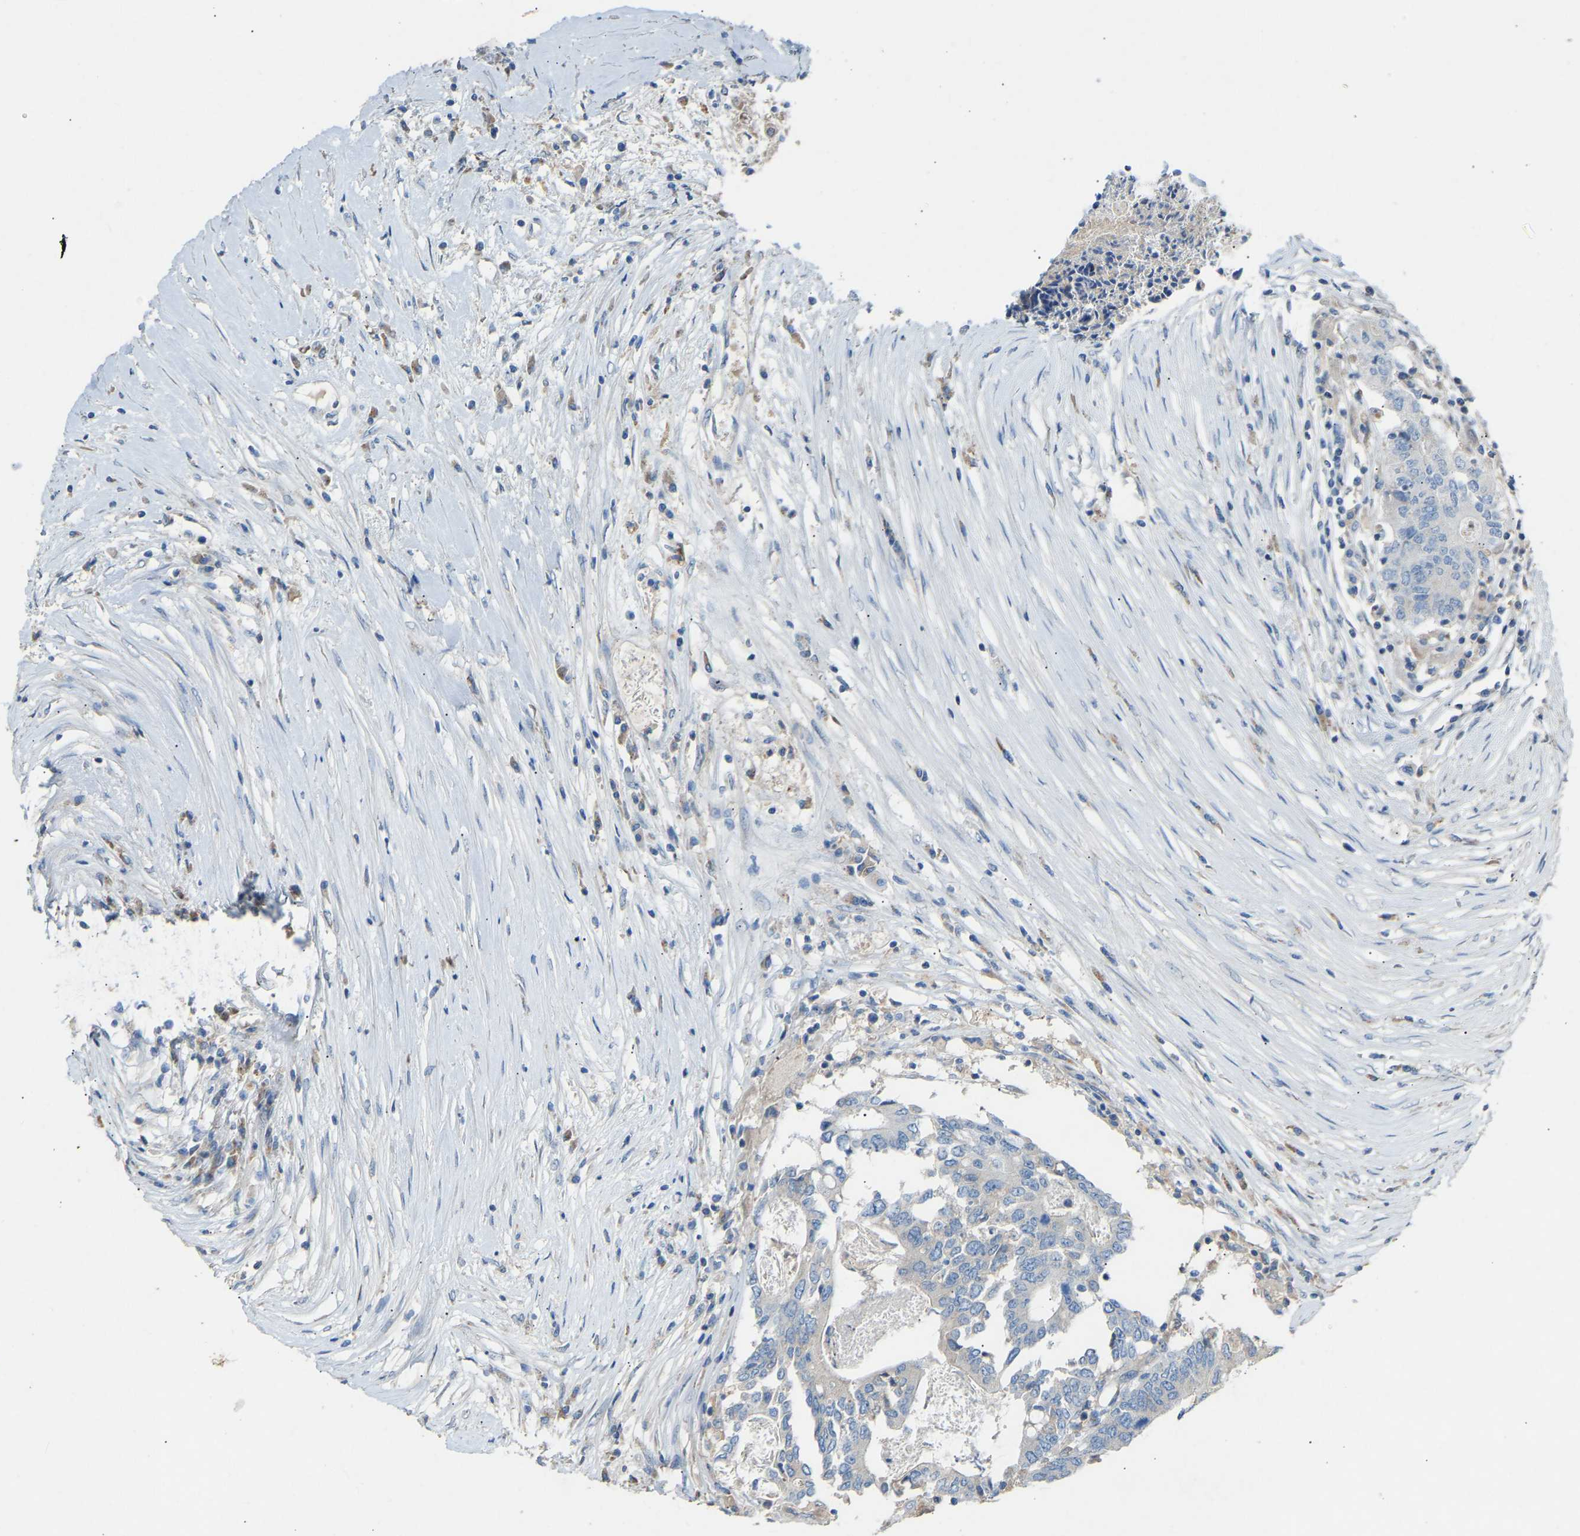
{"staining": {"intensity": "negative", "quantity": "none", "location": "none"}, "tissue": "colorectal cancer", "cell_type": "Tumor cells", "image_type": "cancer", "snomed": [{"axis": "morphology", "description": "Adenocarcinoma, NOS"}, {"axis": "topography", "description": "Rectum"}], "caption": "Immunohistochemistry (IHC) photomicrograph of neoplastic tissue: adenocarcinoma (colorectal) stained with DAB (3,3'-diaminobenzidine) displays no significant protein expression in tumor cells.", "gene": "RGP1", "patient": {"sex": "male", "age": 63}}